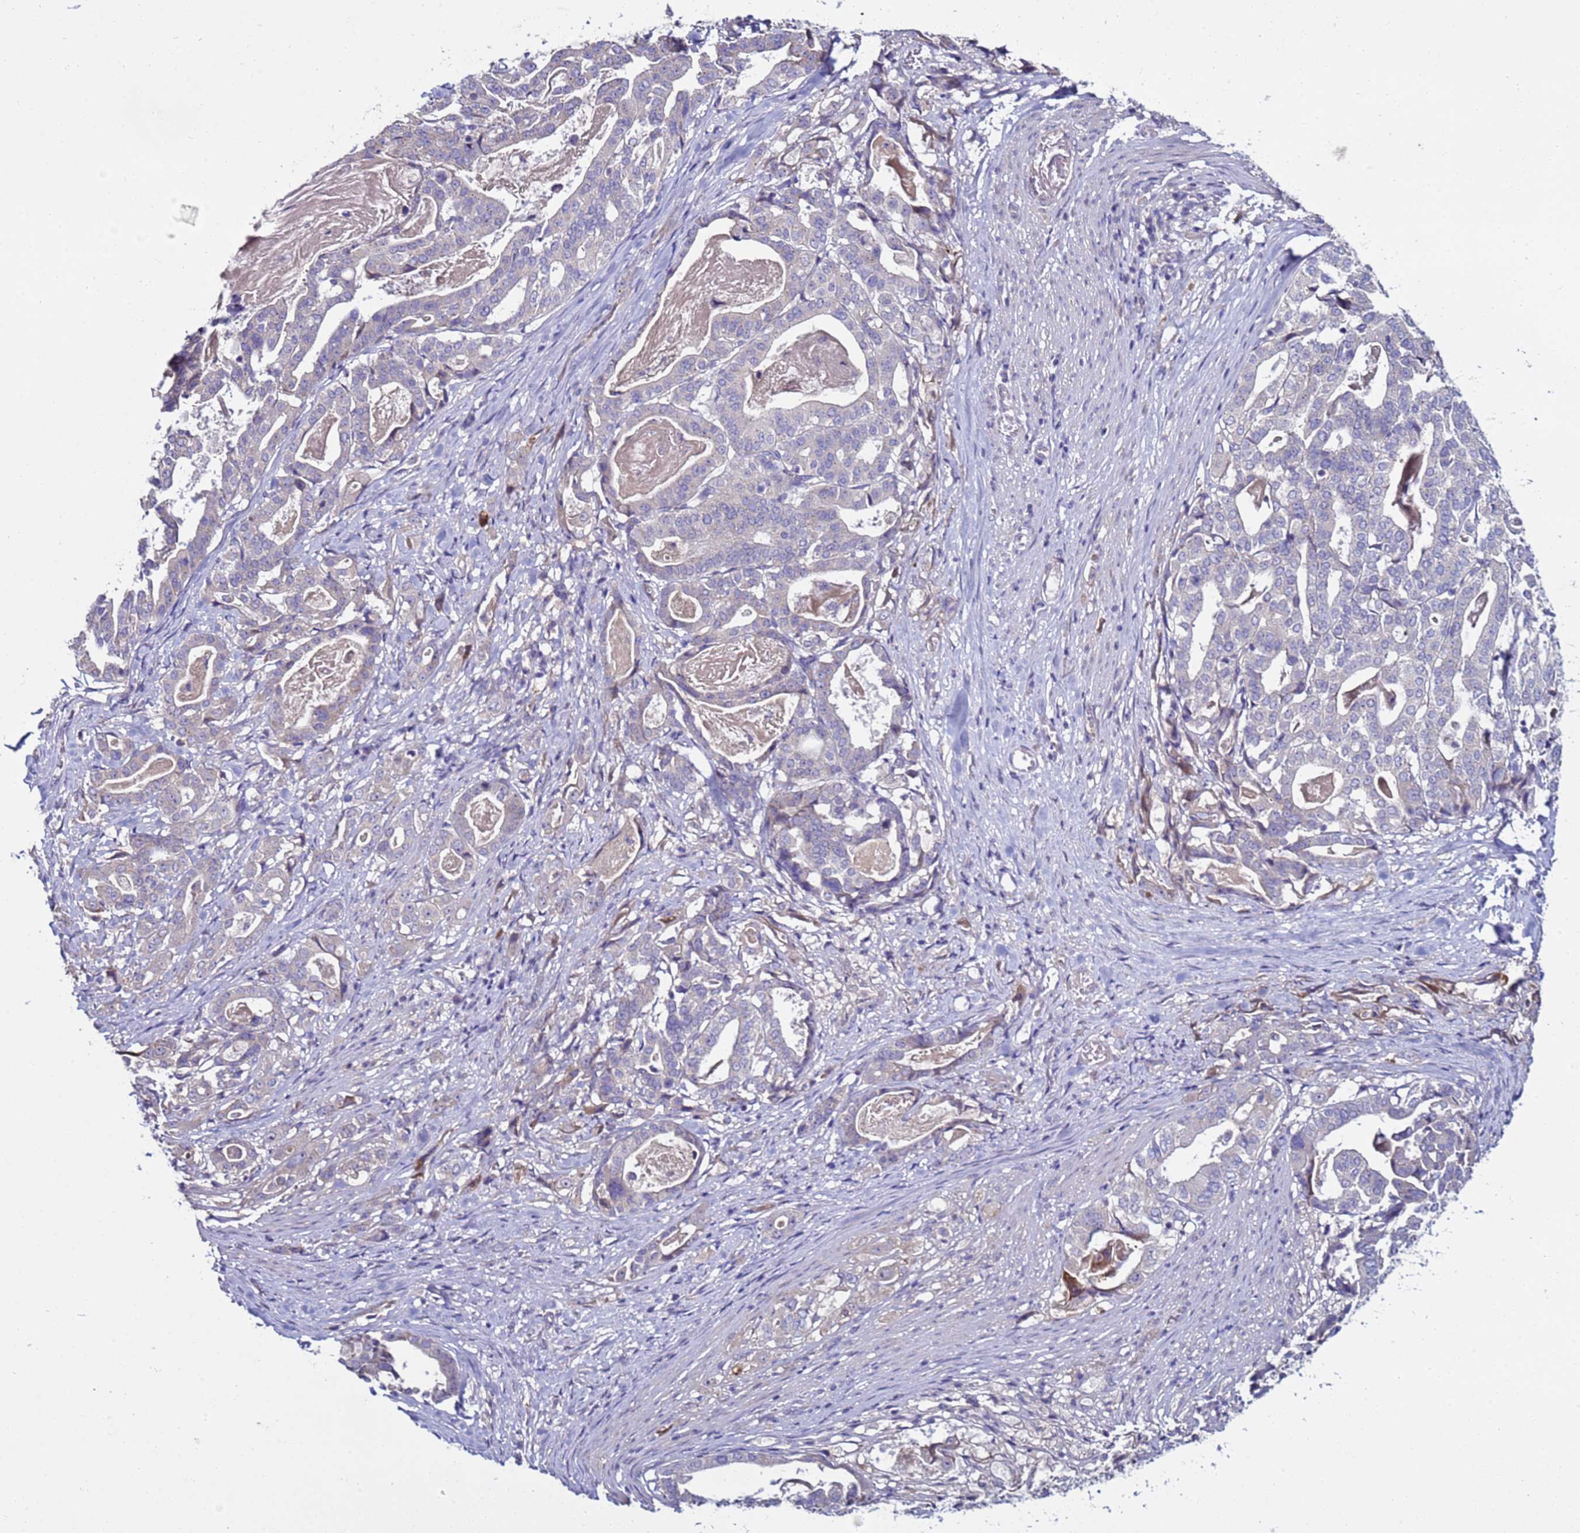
{"staining": {"intensity": "negative", "quantity": "none", "location": "none"}, "tissue": "stomach cancer", "cell_type": "Tumor cells", "image_type": "cancer", "snomed": [{"axis": "morphology", "description": "Adenocarcinoma, NOS"}, {"axis": "topography", "description": "Stomach"}], "caption": "High magnification brightfield microscopy of adenocarcinoma (stomach) stained with DAB (3,3'-diaminobenzidine) (brown) and counterstained with hematoxylin (blue): tumor cells show no significant expression.", "gene": "RABL2B", "patient": {"sex": "male", "age": 48}}